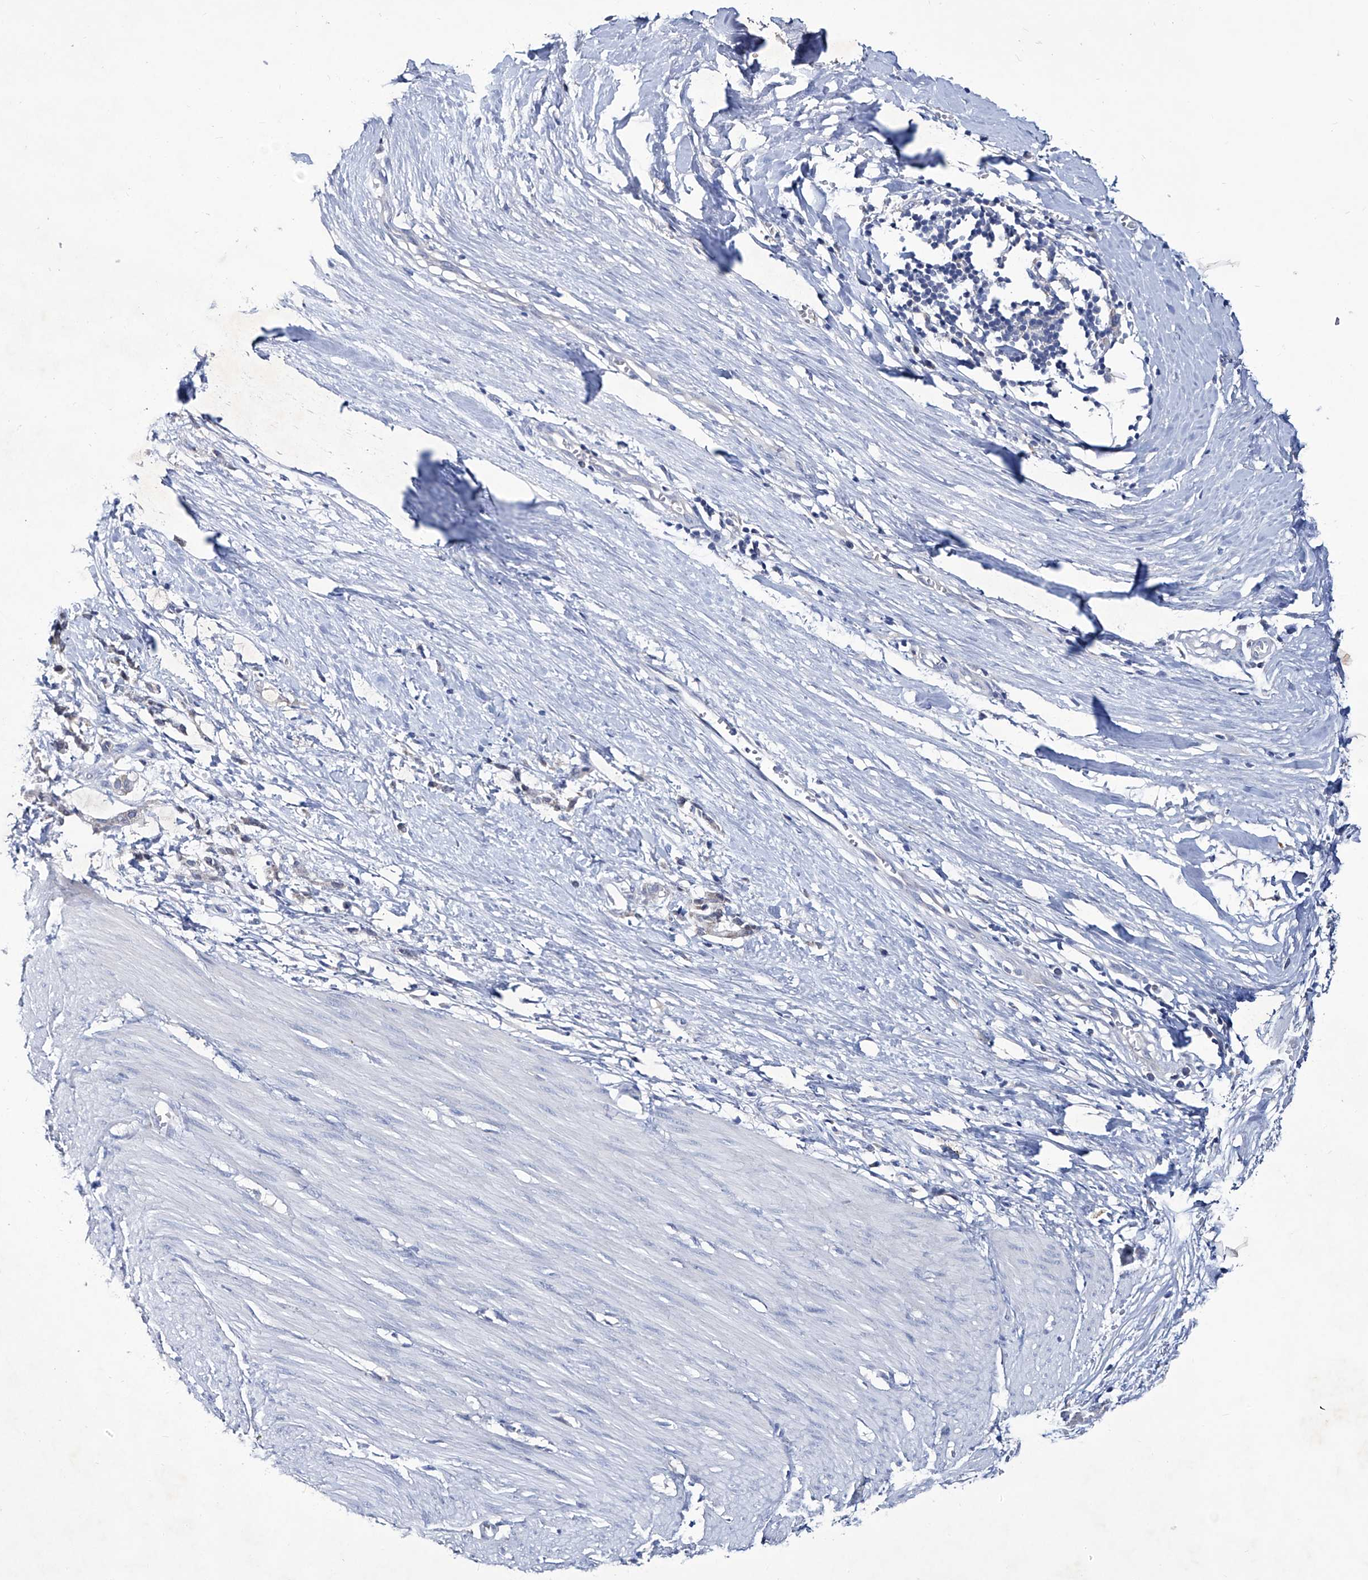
{"staining": {"intensity": "negative", "quantity": "none", "location": "none"}, "tissue": "smooth muscle", "cell_type": "Smooth muscle cells", "image_type": "normal", "snomed": [{"axis": "morphology", "description": "Normal tissue, NOS"}, {"axis": "morphology", "description": "Adenocarcinoma, NOS"}, {"axis": "topography", "description": "Colon"}, {"axis": "topography", "description": "Peripheral nerve tissue"}], "caption": "Immunohistochemistry of benign smooth muscle demonstrates no positivity in smooth muscle cells. (Stains: DAB IHC with hematoxylin counter stain, Microscopy: brightfield microscopy at high magnification).", "gene": "KLHL17", "patient": {"sex": "male", "age": 14}}